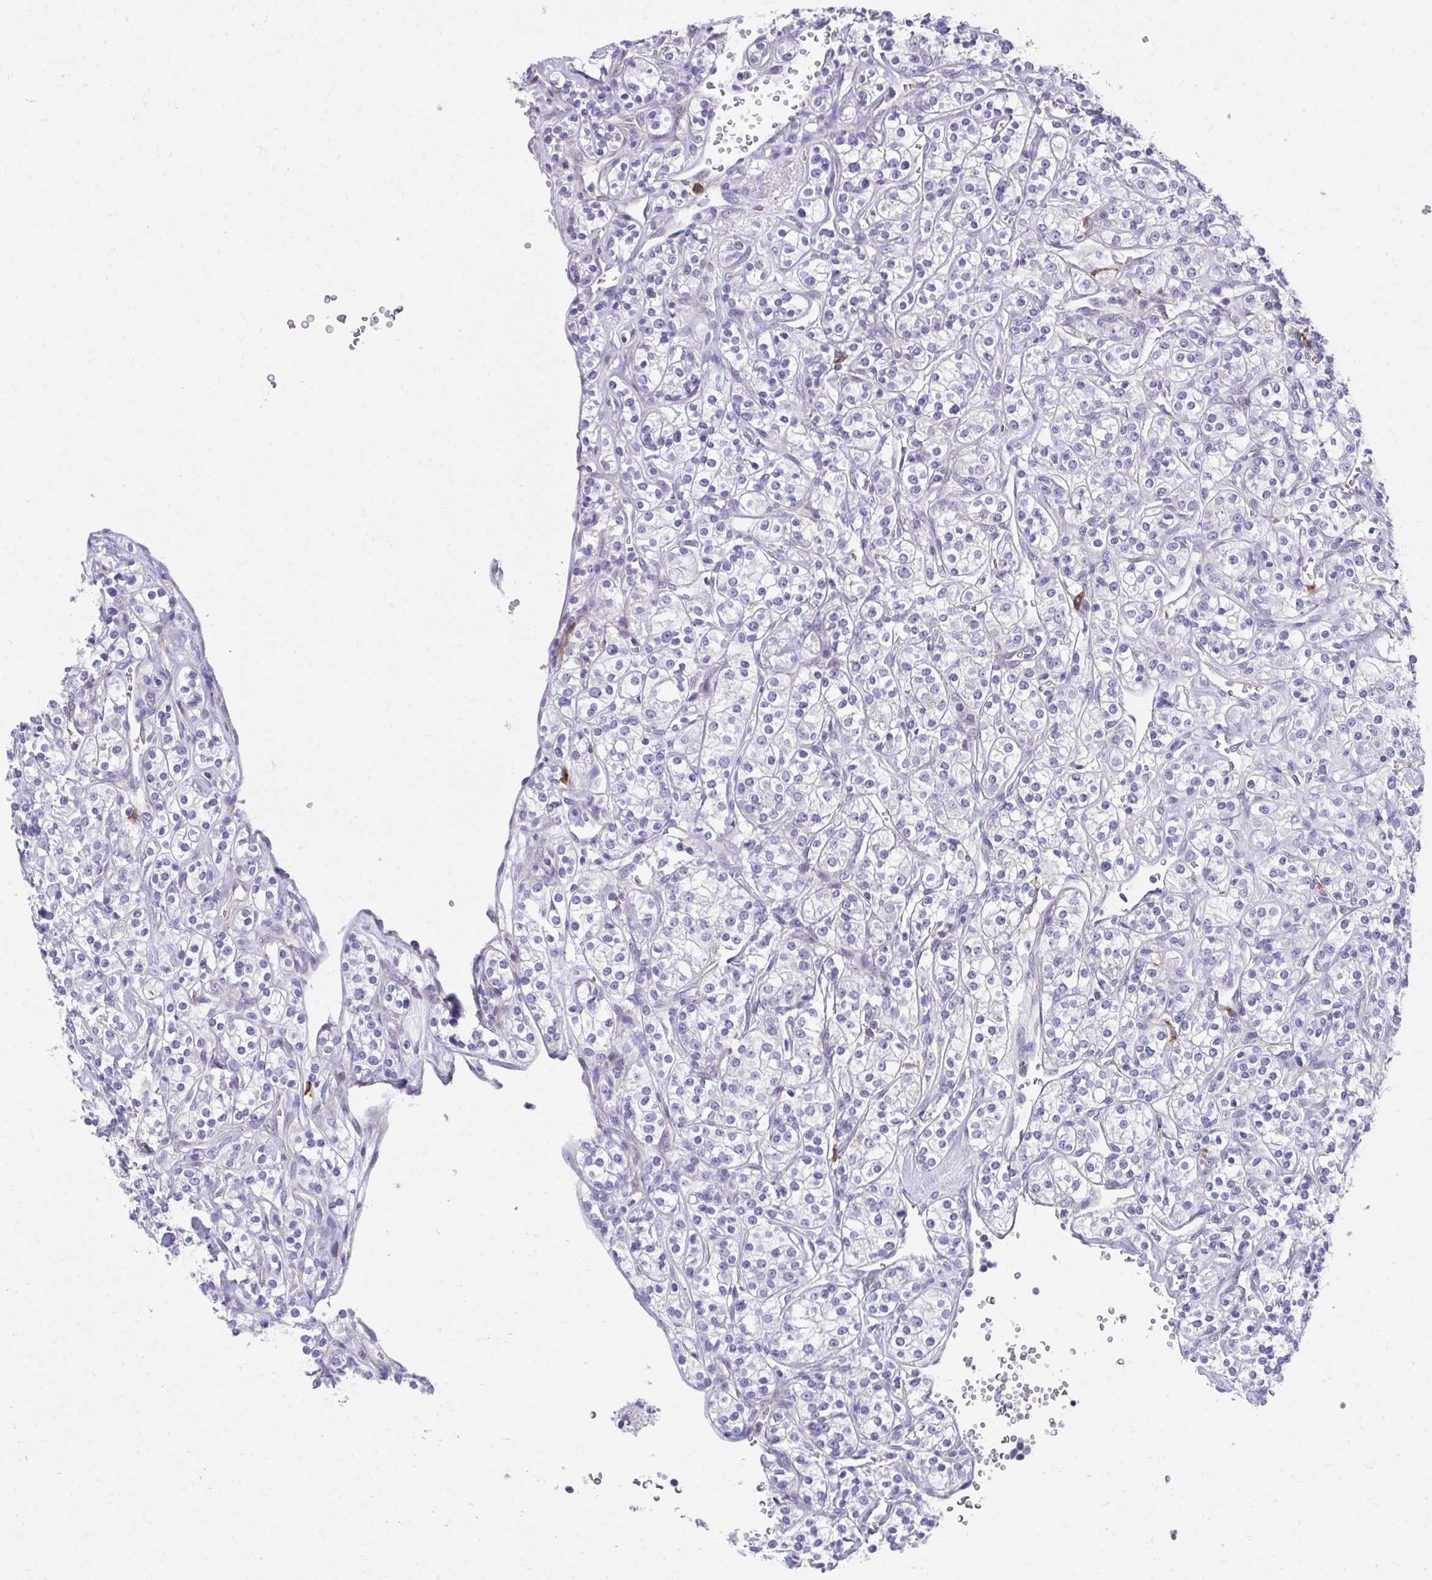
{"staining": {"intensity": "negative", "quantity": "none", "location": "none"}, "tissue": "renal cancer", "cell_type": "Tumor cells", "image_type": "cancer", "snomed": [{"axis": "morphology", "description": "Adenocarcinoma, NOS"}, {"axis": "topography", "description": "Kidney"}], "caption": "Tumor cells are negative for brown protein staining in renal cancer.", "gene": "SLAMF7", "patient": {"sex": "male", "age": 77}}